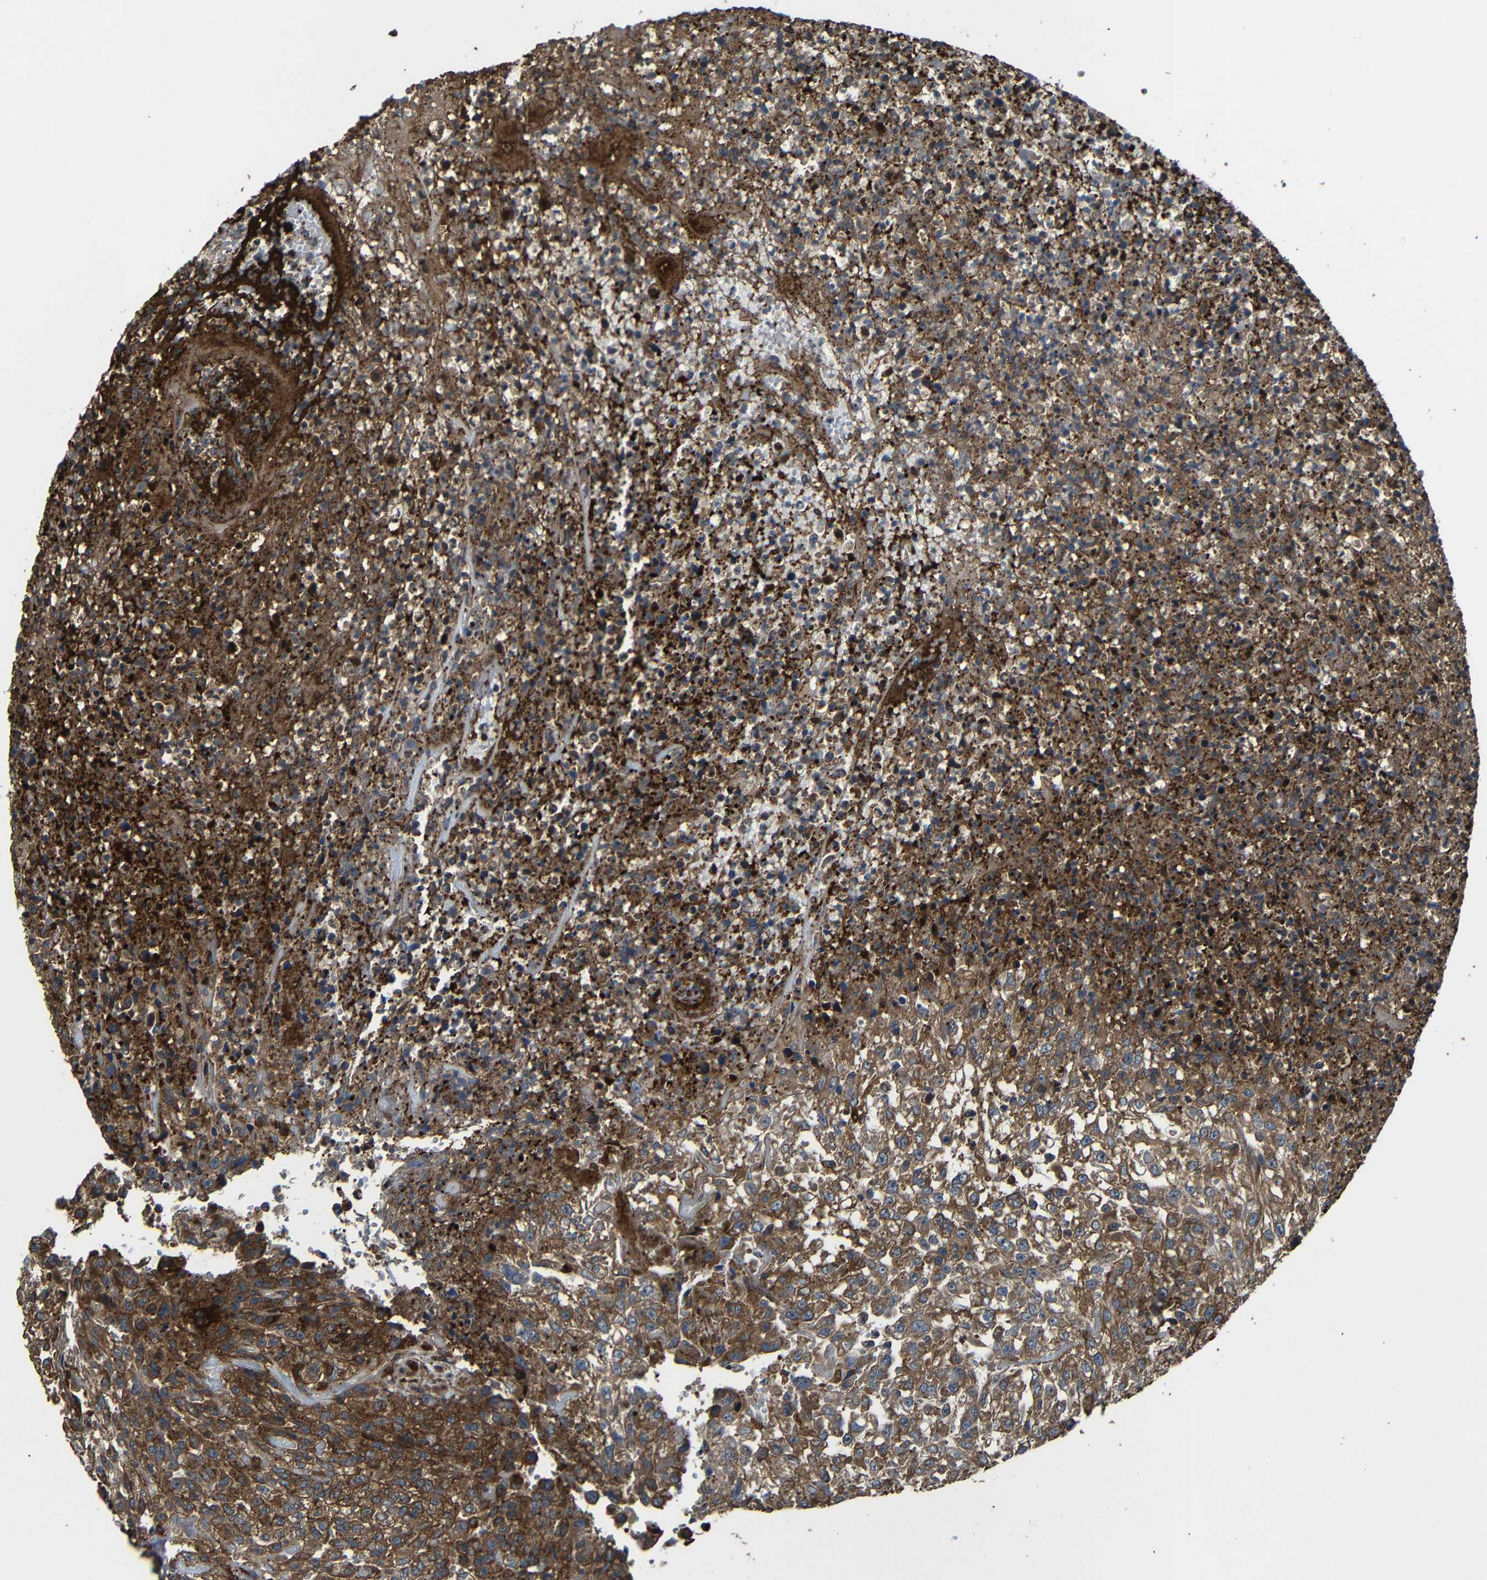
{"staining": {"intensity": "strong", "quantity": ">75%", "location": "cytoplasmic/membranous"}, "tissue": "urothelial cancer", "cell_type": "Tumor cells", "image_type": "cancer", "snomed": [{"axis": "morphology", "description": "Urothelial carcinoma, High grade"}, {"axis": "topography", "description": "Urinary bladder"}], "caption": "High-grade urothelial carcinoma was stained to show a protein in brown. There is high levels of strong cytoplasmic/membranous staining in about >75% of tumor cells. Nuclei are stained in blue.", "gene": "PTCH1", "patient": {"sex": "male", "age": 46}}